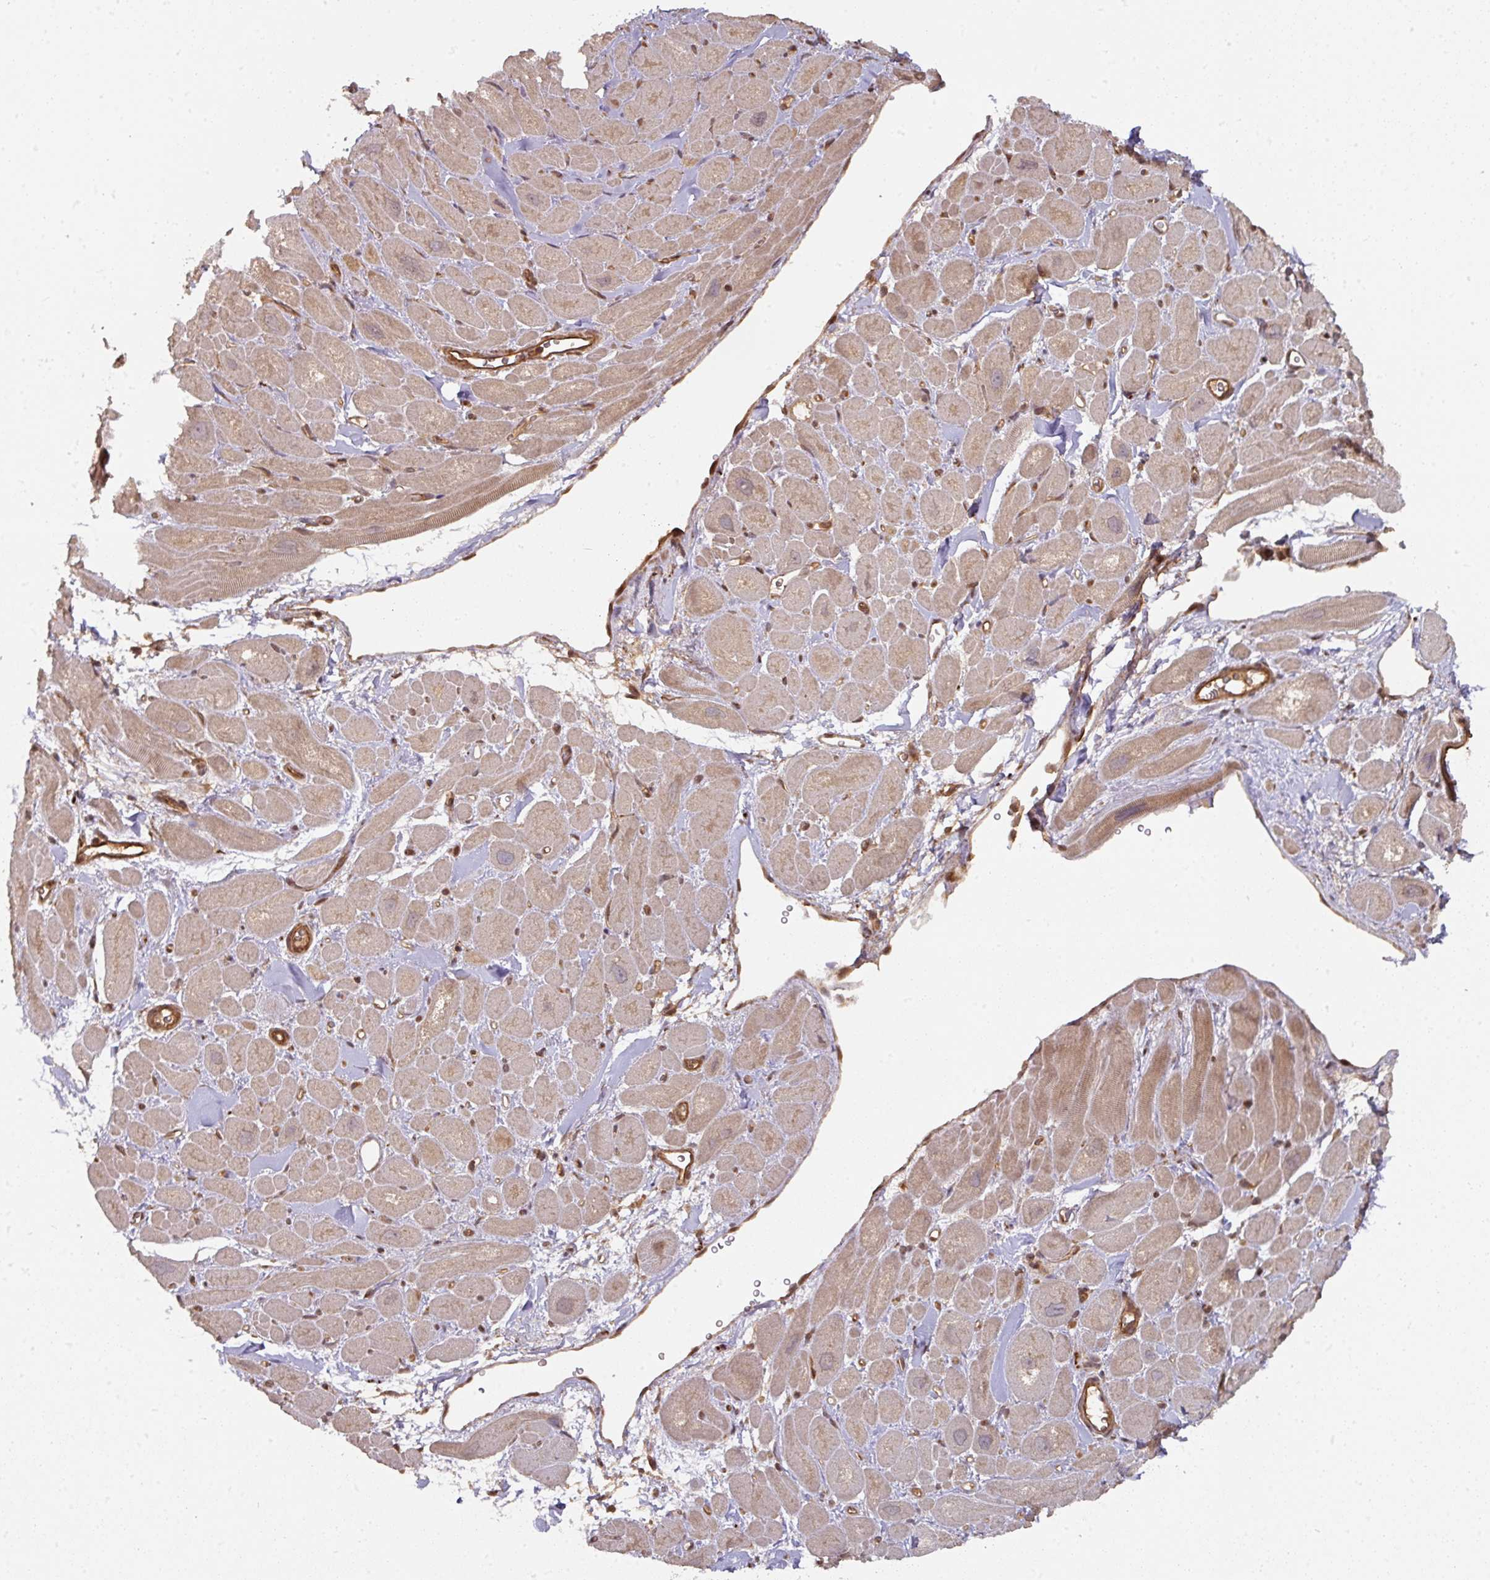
{"staining": {"intensity": "weak", "quantity": ">75%", "location": "cytoplasmic/membranous"}, "tissue": "heart muscle", "cell_type": "Cardiomyocytes", "image_type": "normal", "snomed": [{"axis": "morphology", "description": "Normal tissue, NOS"}, {"axis": "topography", "description": "Heart"}], "caption": "The histopathology image demonstrates immunohistochemical staining of normal heart muscle. There is weak cytoplasmic/membranous positivity is appreciated in approximately >75% of cardiomyocytes. The protein is stained brown, and the nuclei are stained in blue (DAB (3,3'-diaminobenzidine) IHC with brightfield microscopy, high magnification).", "gene": "EIF4EBP2", "patient": {"sex": "male", "age": 49}}